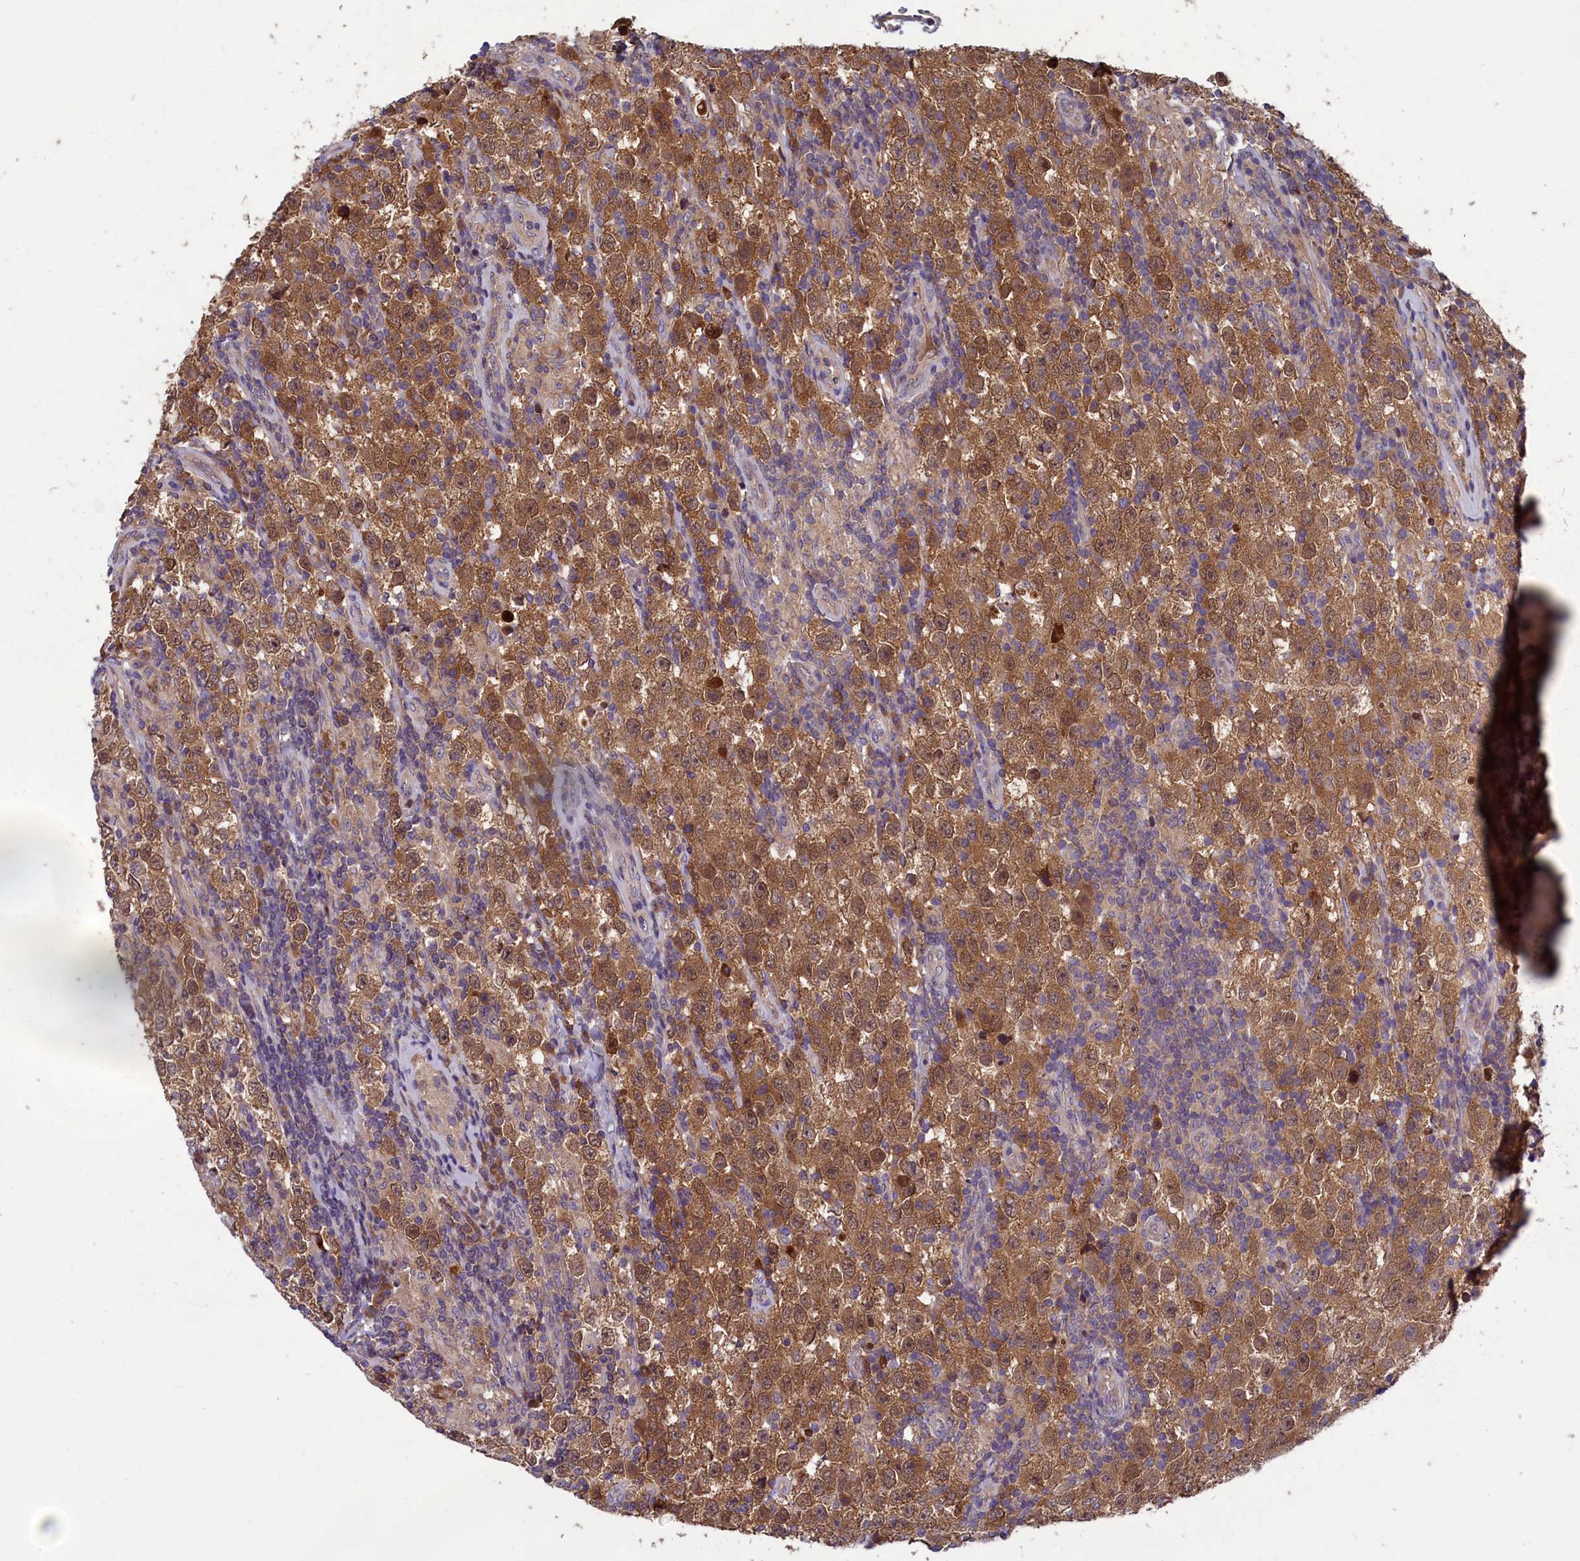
{"staining": {"intensity": "moderate", "quantity": ">75%", "location": "cytoplasmic/membranous"}, "tissue": "testis cancer", "cell_type": "Tumor cells", "image_type": "cancer", "snomed": [{"axis": "morphology", "description": "Normal tissue, NOS"}, {"axis": "morphology", "description": "Urothelial carcinoma, High grade"}, {"axis": "morphology", "description": "Seminoma, NOS"}, {"axis": "morphology", "description": "Carcinoma, Embryonal, NOS"}, {"axis": "topography", "description": "Urinary bladder"}, {"axis": "topography", "description": "Testis"}], "caption": "The histopathology image exhibits immunohistochemical staining of seminoma (testis). There is moderate cytoplasmic/membranous expression is appreciated in approximately >75% of tumor cells.", "gene": "CCDC15", "patient": {"sex": "male", "age": 41}}